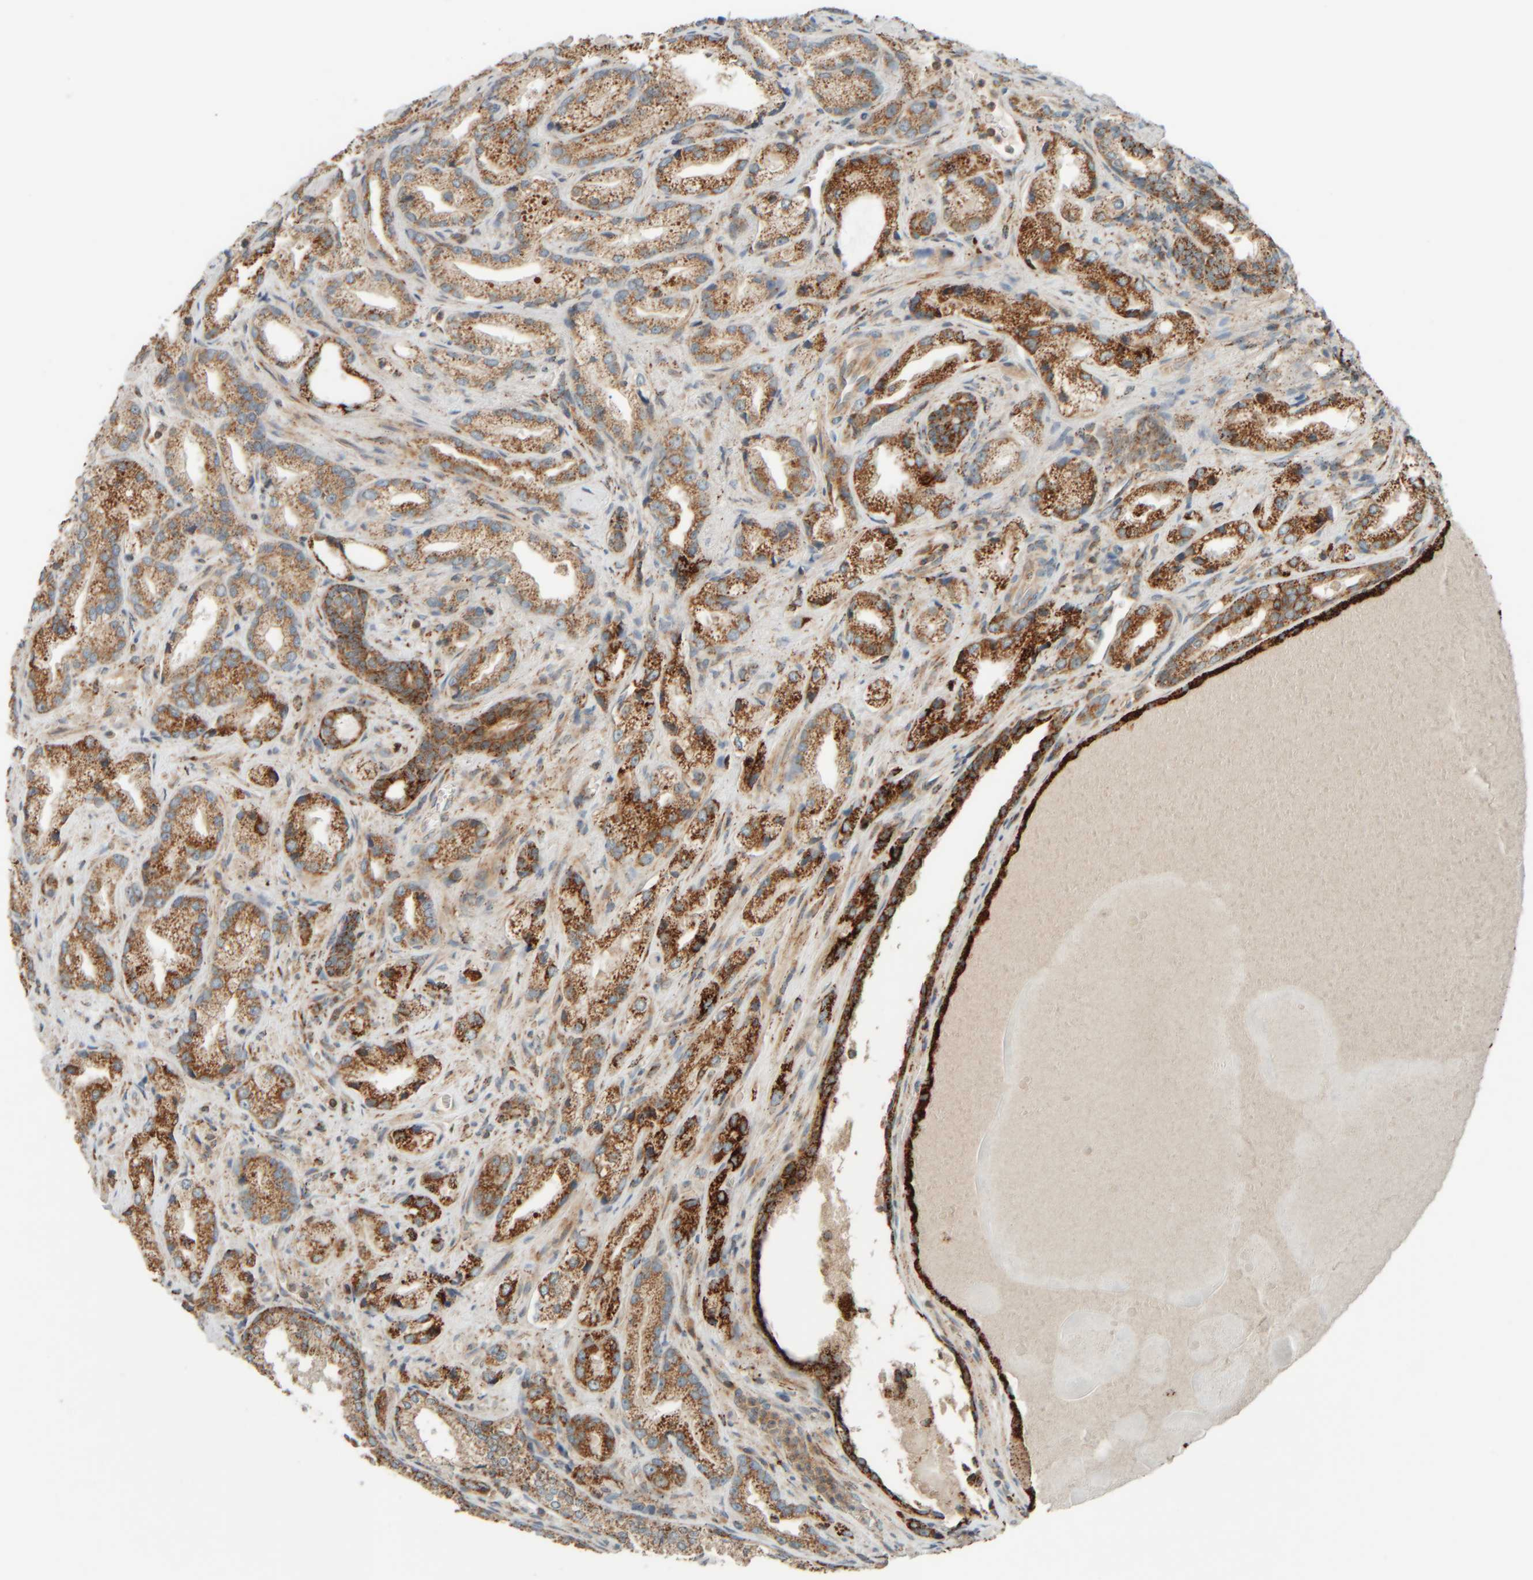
{"staining": {"intensity": "moderate", "quantity": ">75%", "location": "cytoplasmic/membranous"}, "tissue": "prostate cancer", "cell_type": "Tumor cells", "image_type": "cancer", "snomed": [{"axis": "morphology", "description": "Adenocarcinoma, High grade"}, {"axis": "topography", "description": "Prostate"}], "caption": "Immunohistochemistry staining of high-grade adenocarcinoma (prostate), which exhibits medium levels of moderate cytoplasmic/membranous expression in about >75% of tumor cells indicating moderate cytoplasmic/membranous protein staining. The staining was performed using DAB (3,3'-diaminobenzidine) (brown) for protein detection and nuclei were counterstained in hematoxylin (blue).", "gene": "SPAG5", "patient": {"sex": "male", "age": 63}}